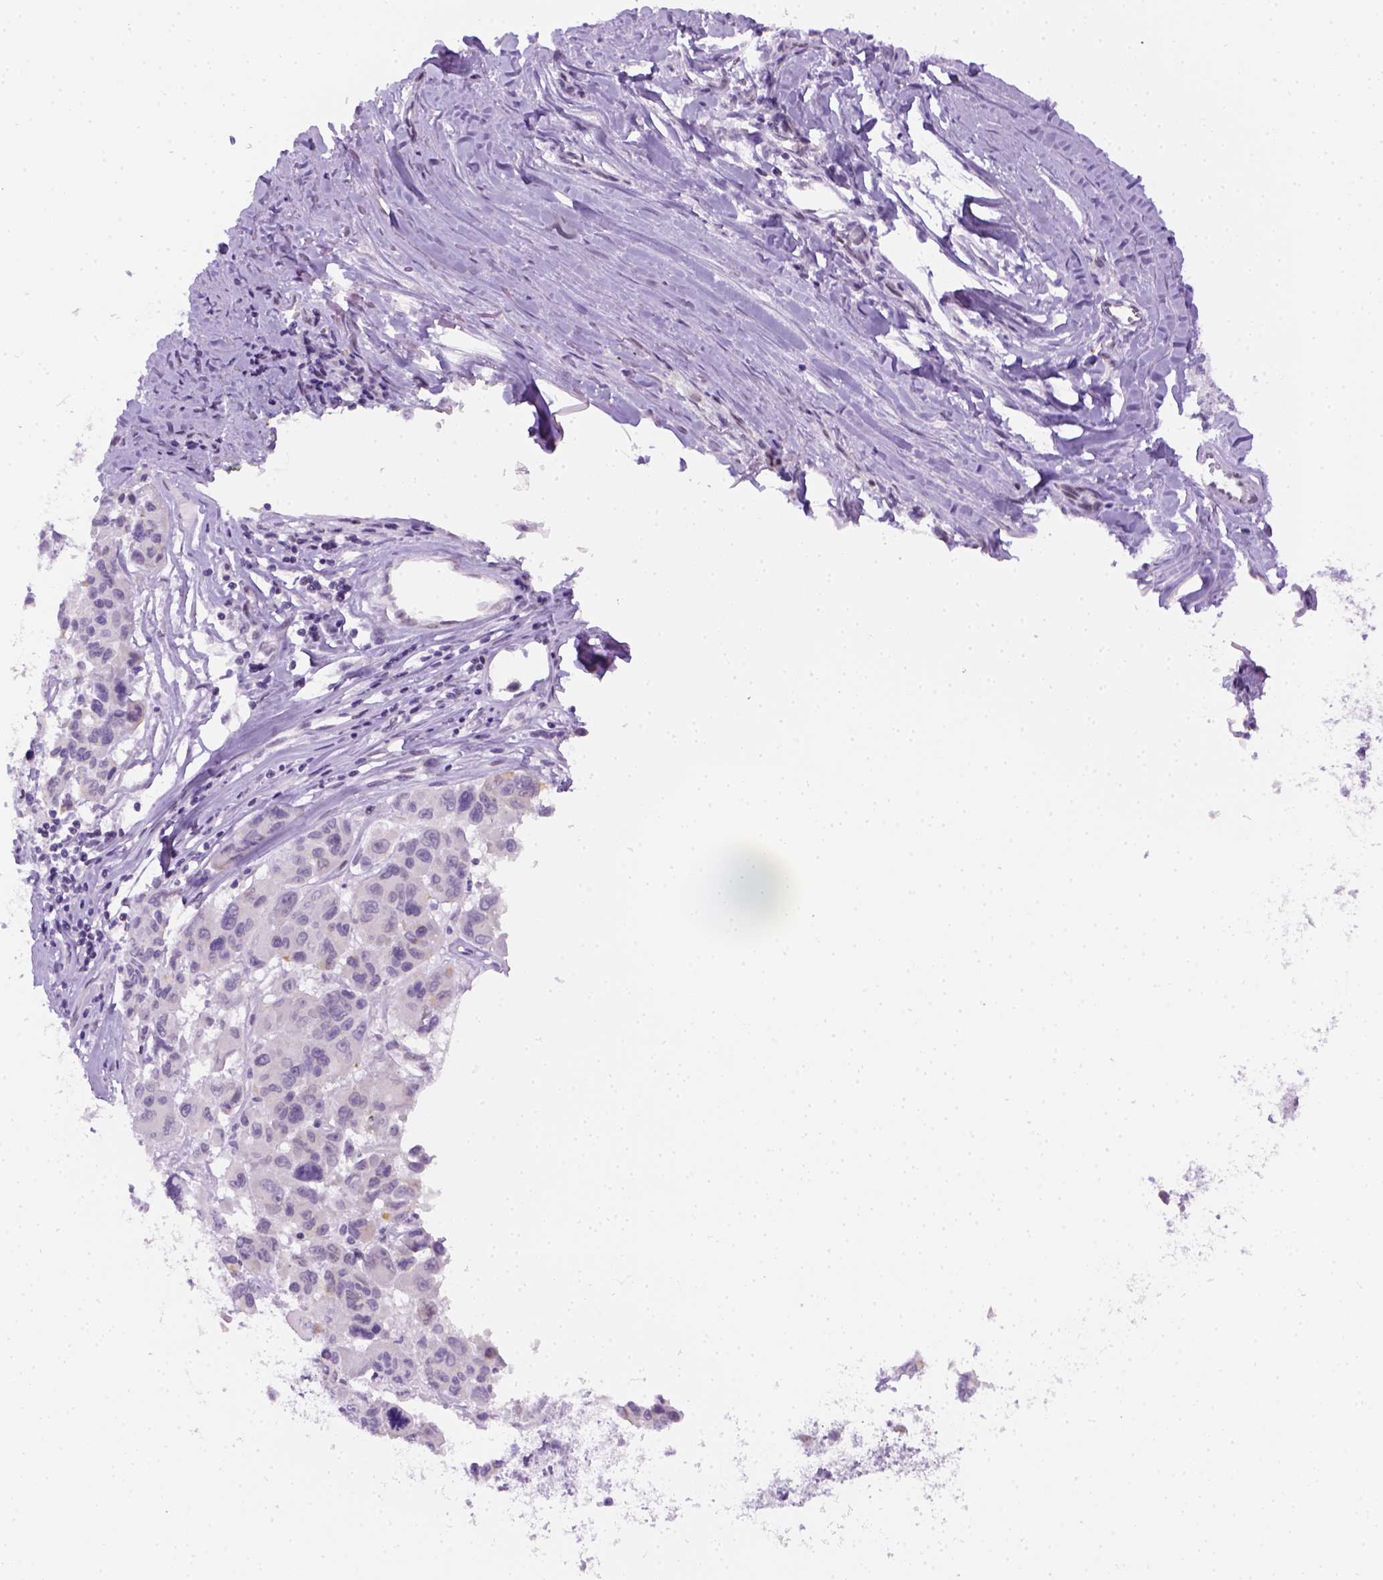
{"staining": {"intensity": "negative", "quantity": "none", "location": "none"}, "tissue": "melanoma", "cell_type": "Tumor cells", "image_type": "cancer", "snomed": [{"axis": "morphology", "description": "Malignant melanoma, NOS"}, {"axis": "topography", "description": "Skin"}], "caption": "Tumor cells are negative for protein expression in human melanoma. (Stains: DAB immunohistochemistry with hematoxylin counter stain, Microscopy: brightfield microscopy at high magnification).", "gene": "FAM184B", "patient": {"sex": "female", "age": 66}}